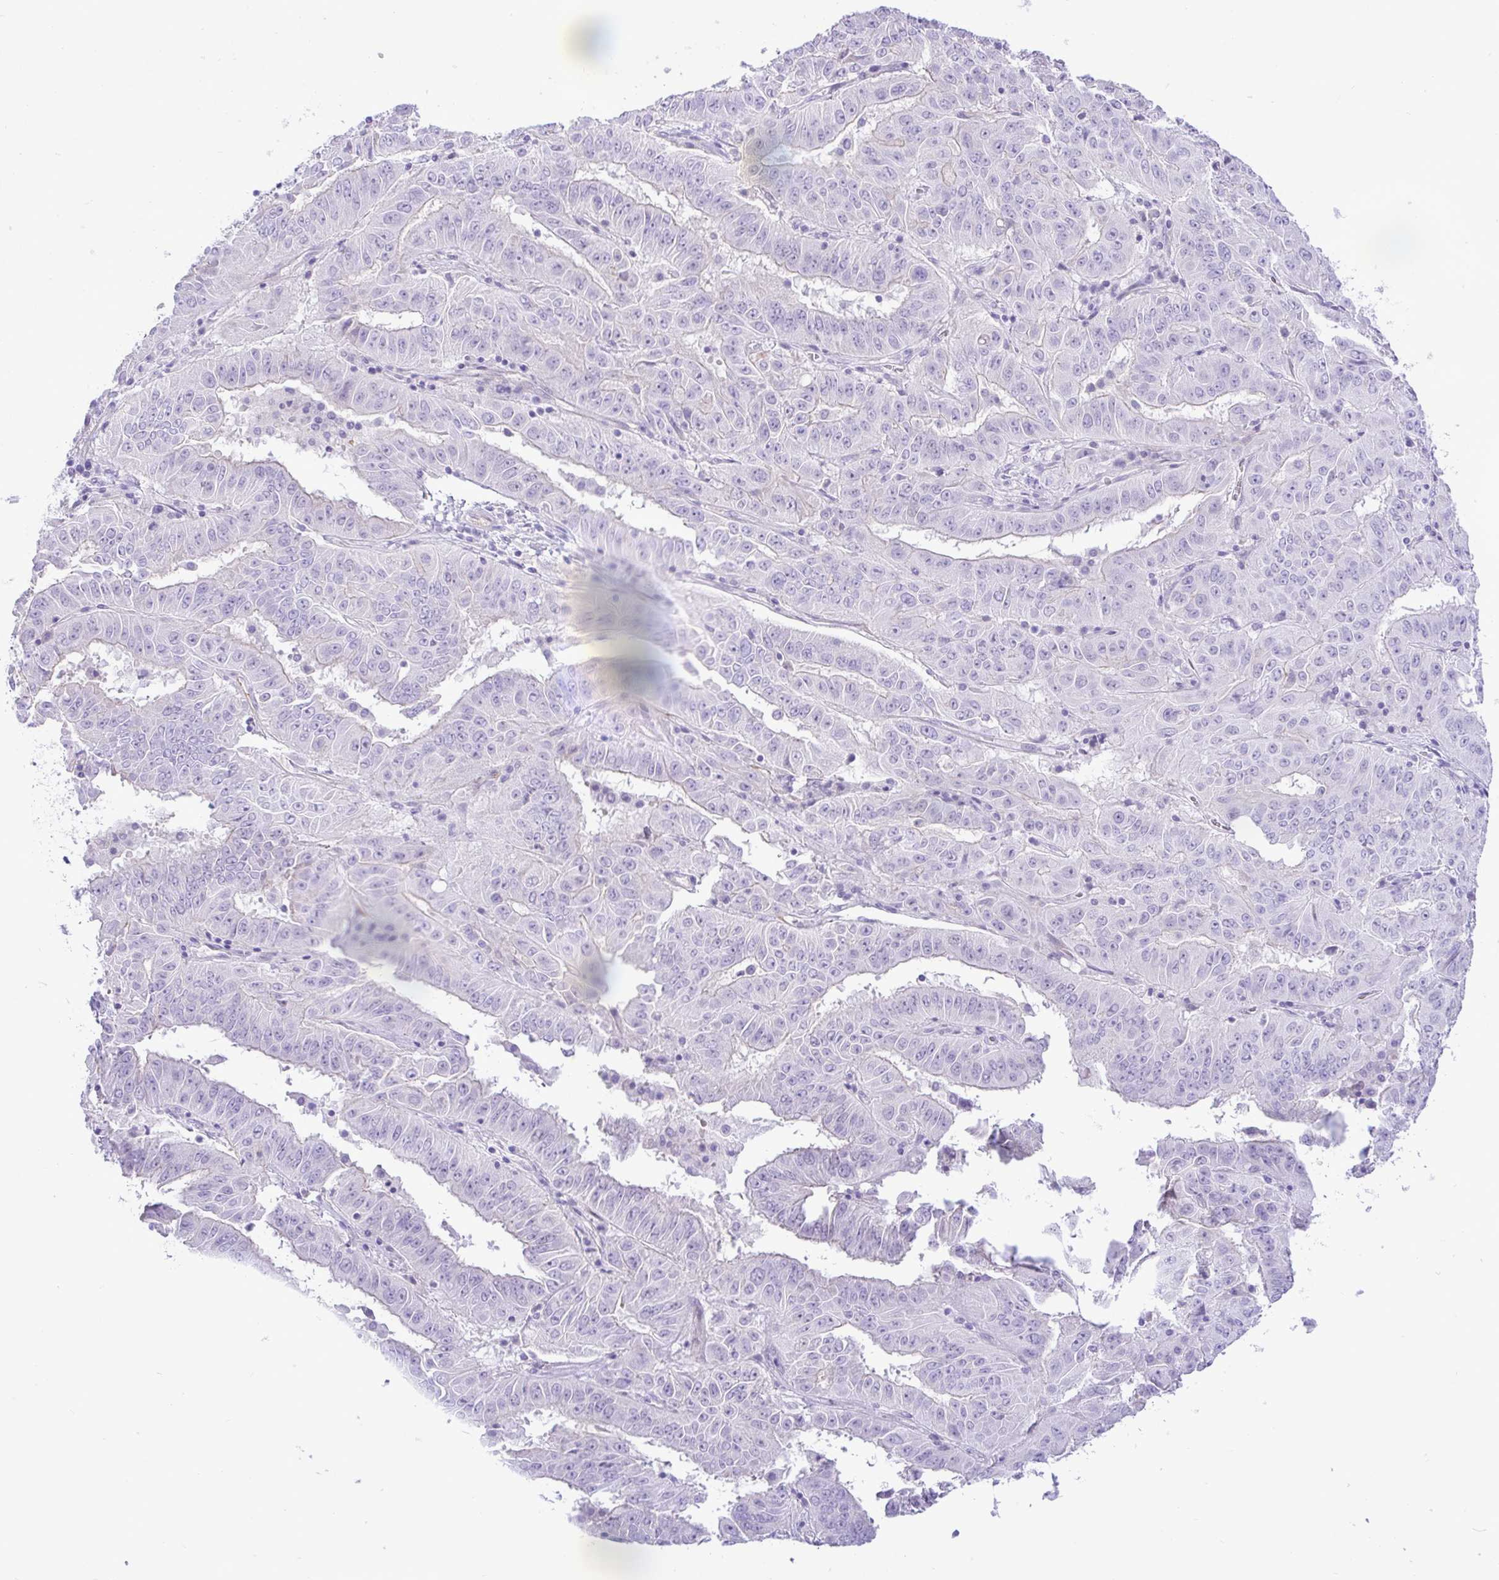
{"staining": {"intensity": "negative", "quantity": "none", "location": "none"}, "tissue": "pancreatic cancer", "cell_type": "Tumor cells", "image_type": "cancer", "snomed": [{"axis": "morphology", "description": "Adenocarcinoma, NOS"}, {"axis": "topography", "description": "Pancreas"}], "caption": "This is an immunohistochemistry micrograph of human pancreatic cancer. There is no expression in tumor cells.", "gene": "ZNF101", "patient": {"sex": "male", "age": 63}}